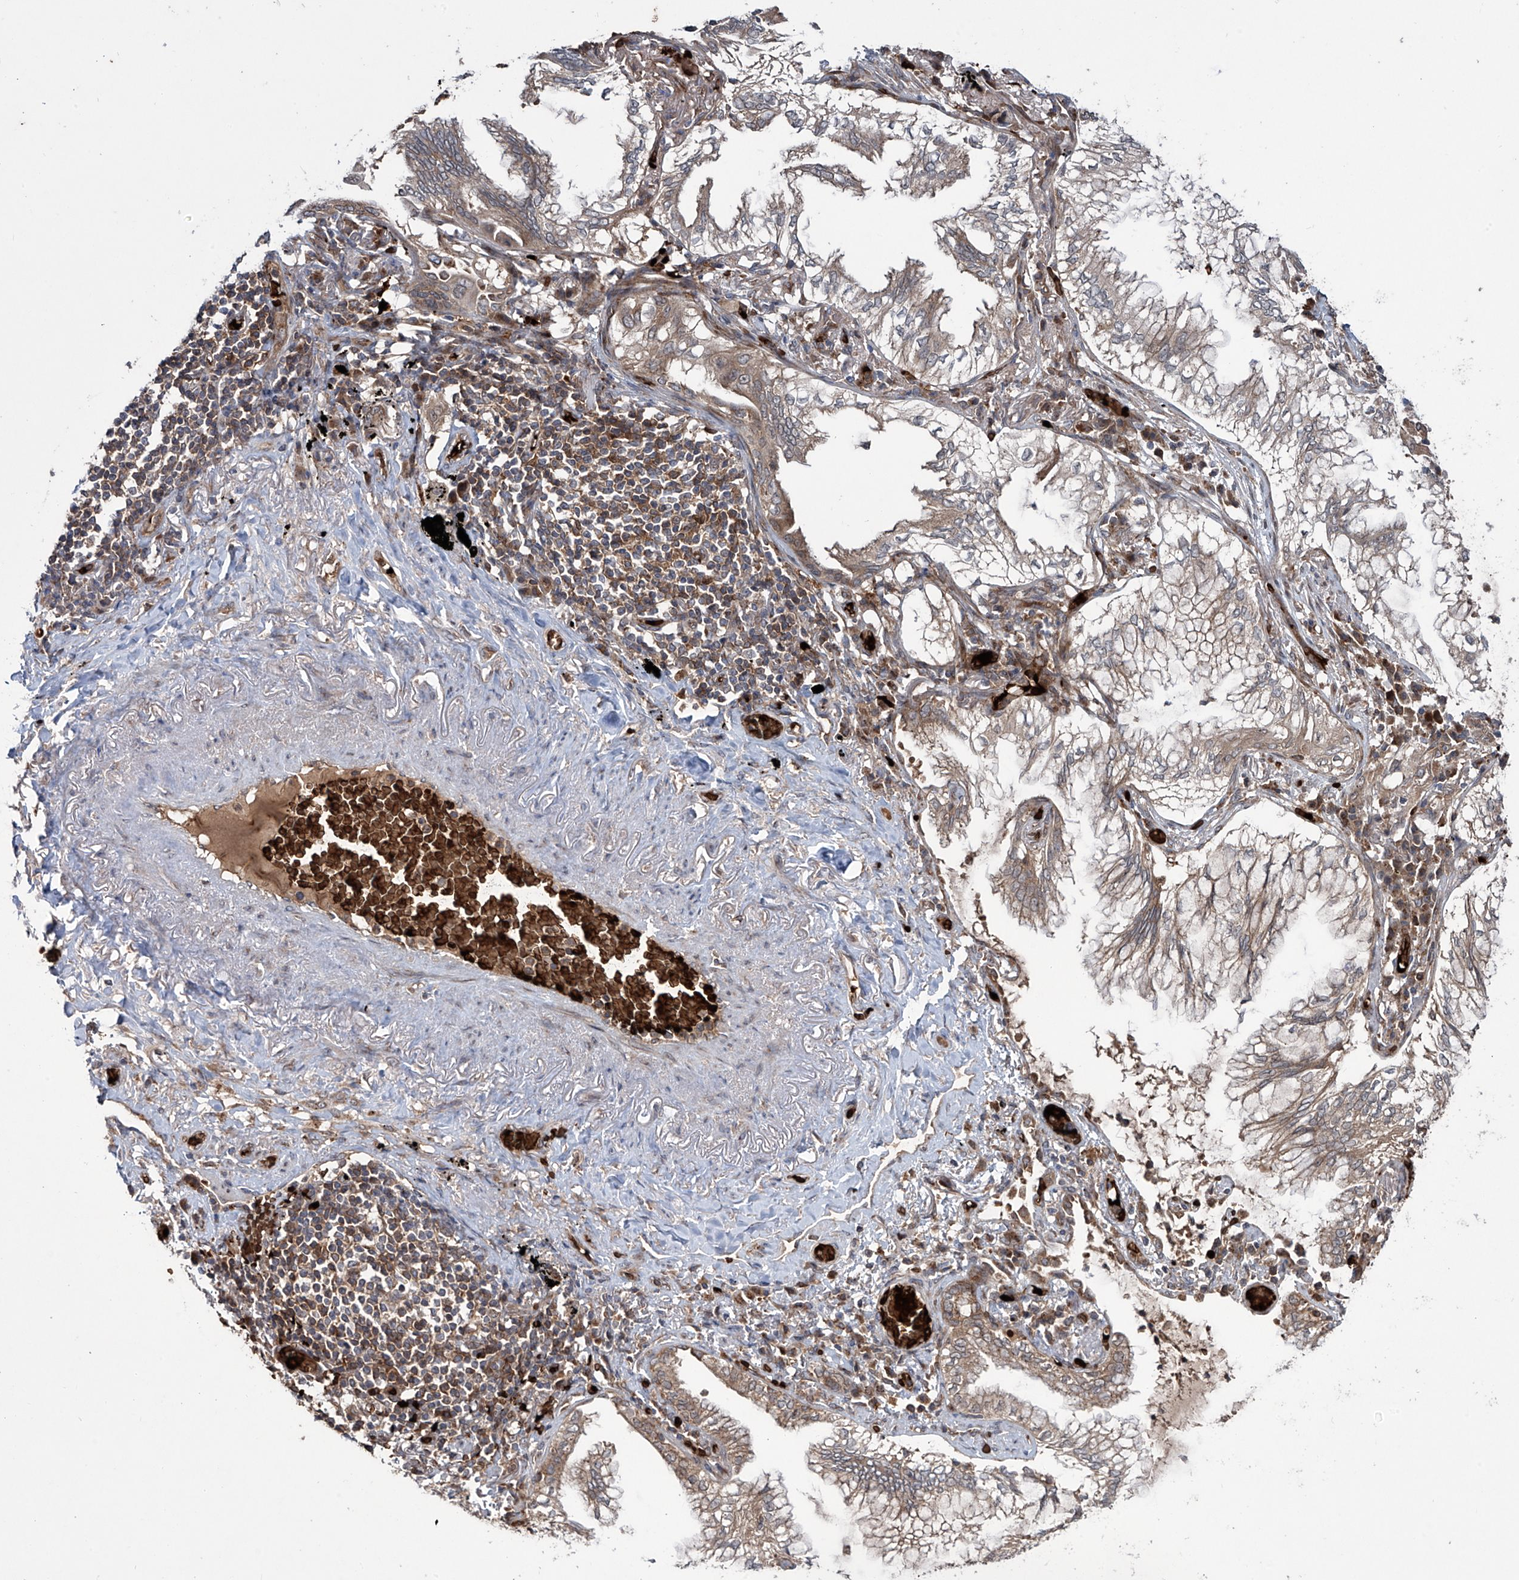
{"staining": {"intensity": "weak", "quantity": "25%-75%", "location": "cytoplasmic/membranous"}, "tissue": "lung cancer", "cell_type": "Tumor cells", "image_type": "cancer", "snomed": [{"axis": "morphology", "description": "Adenocarcinoma, NOS"}, {"axis": "topography", "description": "Lung"}], "caption": "Tumor cells display low levels of weak cytoplasmic/membranous staining in about 25%-75% of cells in lung adenocarcinoma. The staining was performed using DAB, with brown indicating positive protein expression. Nuclei are stained blue with hematoxylin.", "gene": "ZDHHC9", "patient": {"sex": "female", "age": 70}}